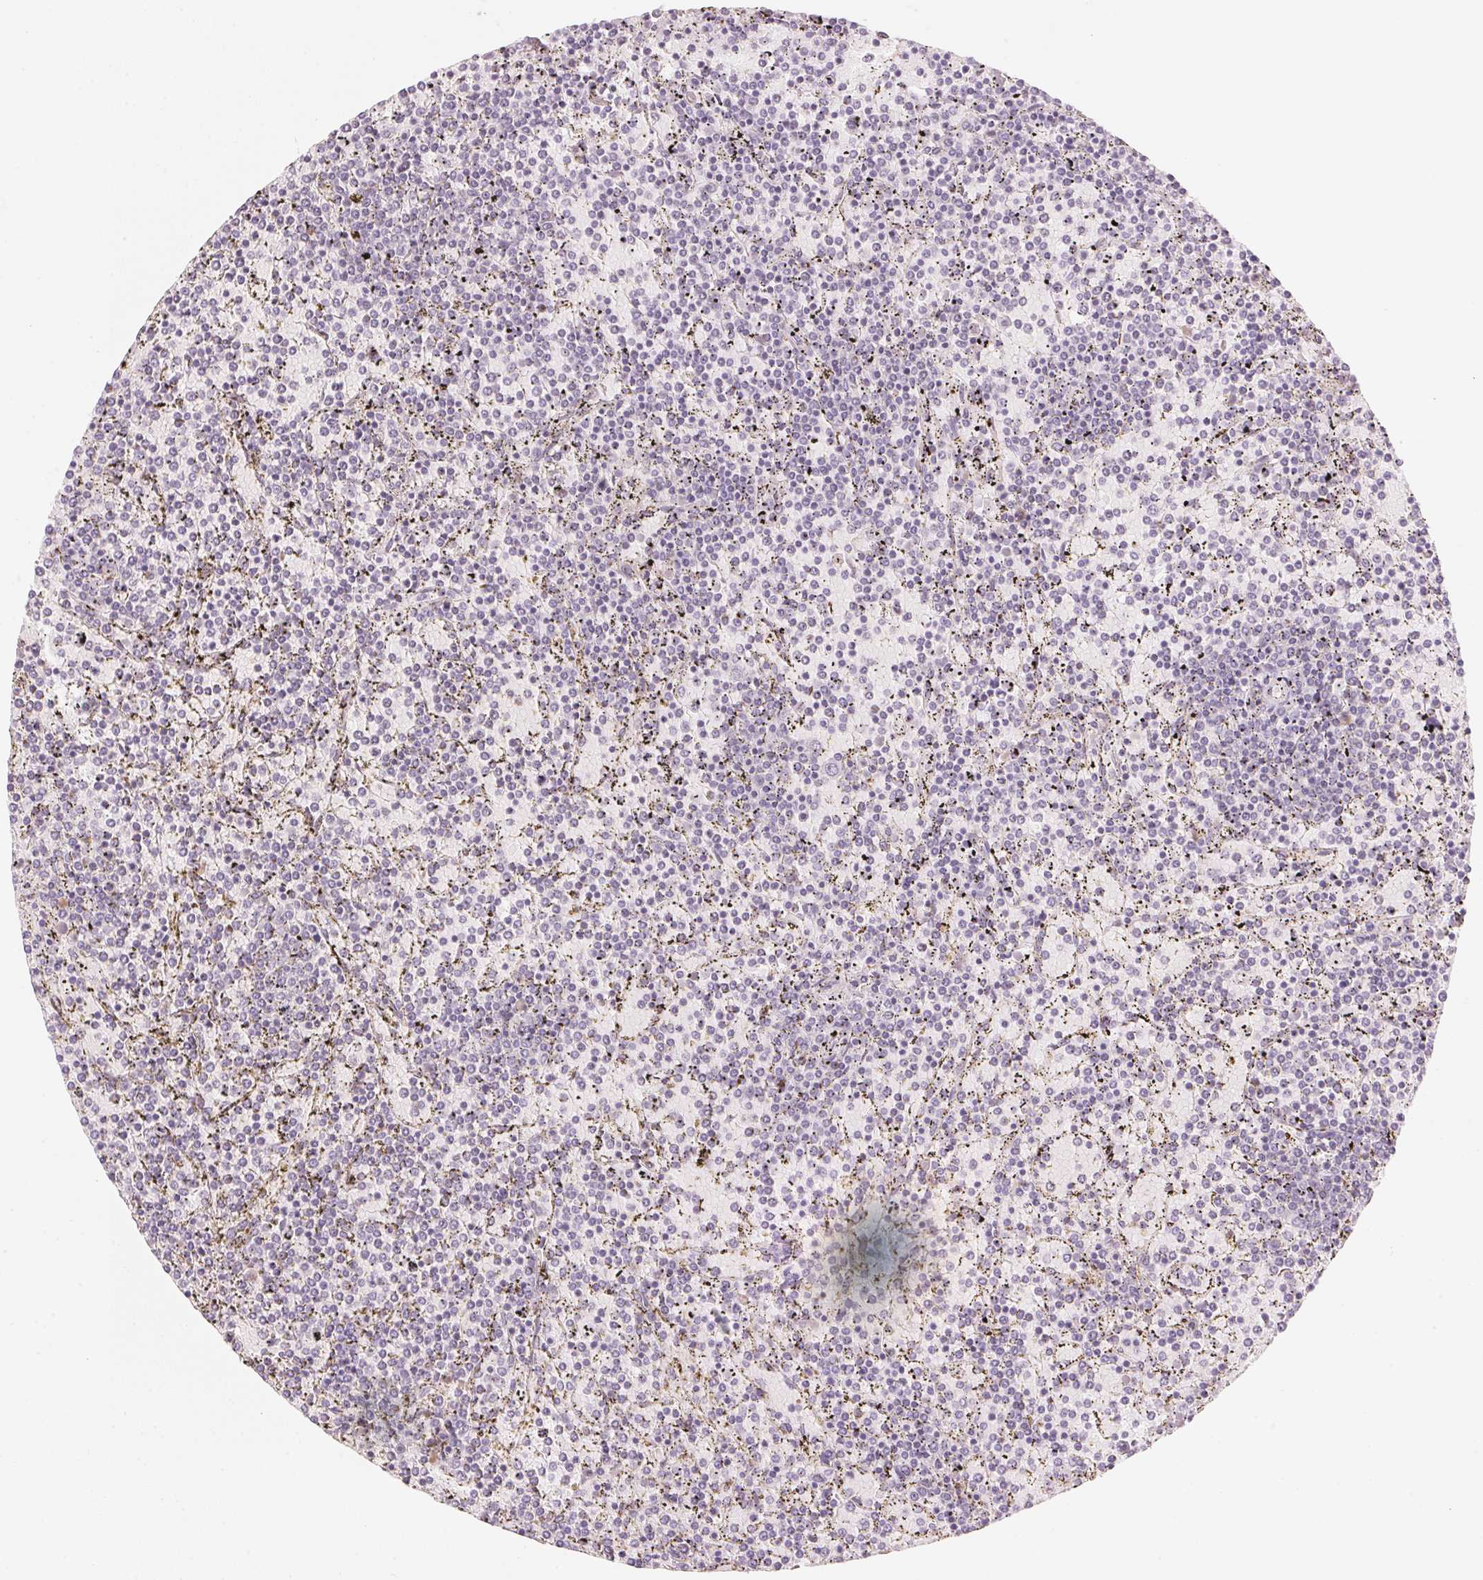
{"staining": {"intensity": "negative", "quantity": "none", "location": "none"}, "tissue": "lymphoma", "cell_type": "Tumor cells", "image_type": "cancer", "snomed": [{"axis": "morphology", "description": "Malignant lymphoma, non-Hodgkin's type, Low grade"}, {"axis": "topography", "description": "Spleen"}], "caption": "The histopathology image shows no significant staining in tumor cells of lymphoma. (Immunohistochemistry (ihc), brightfield microscopy, high magnification).", "gene": "RMDN2", "patient": {"sex": "female", "age": 77}}